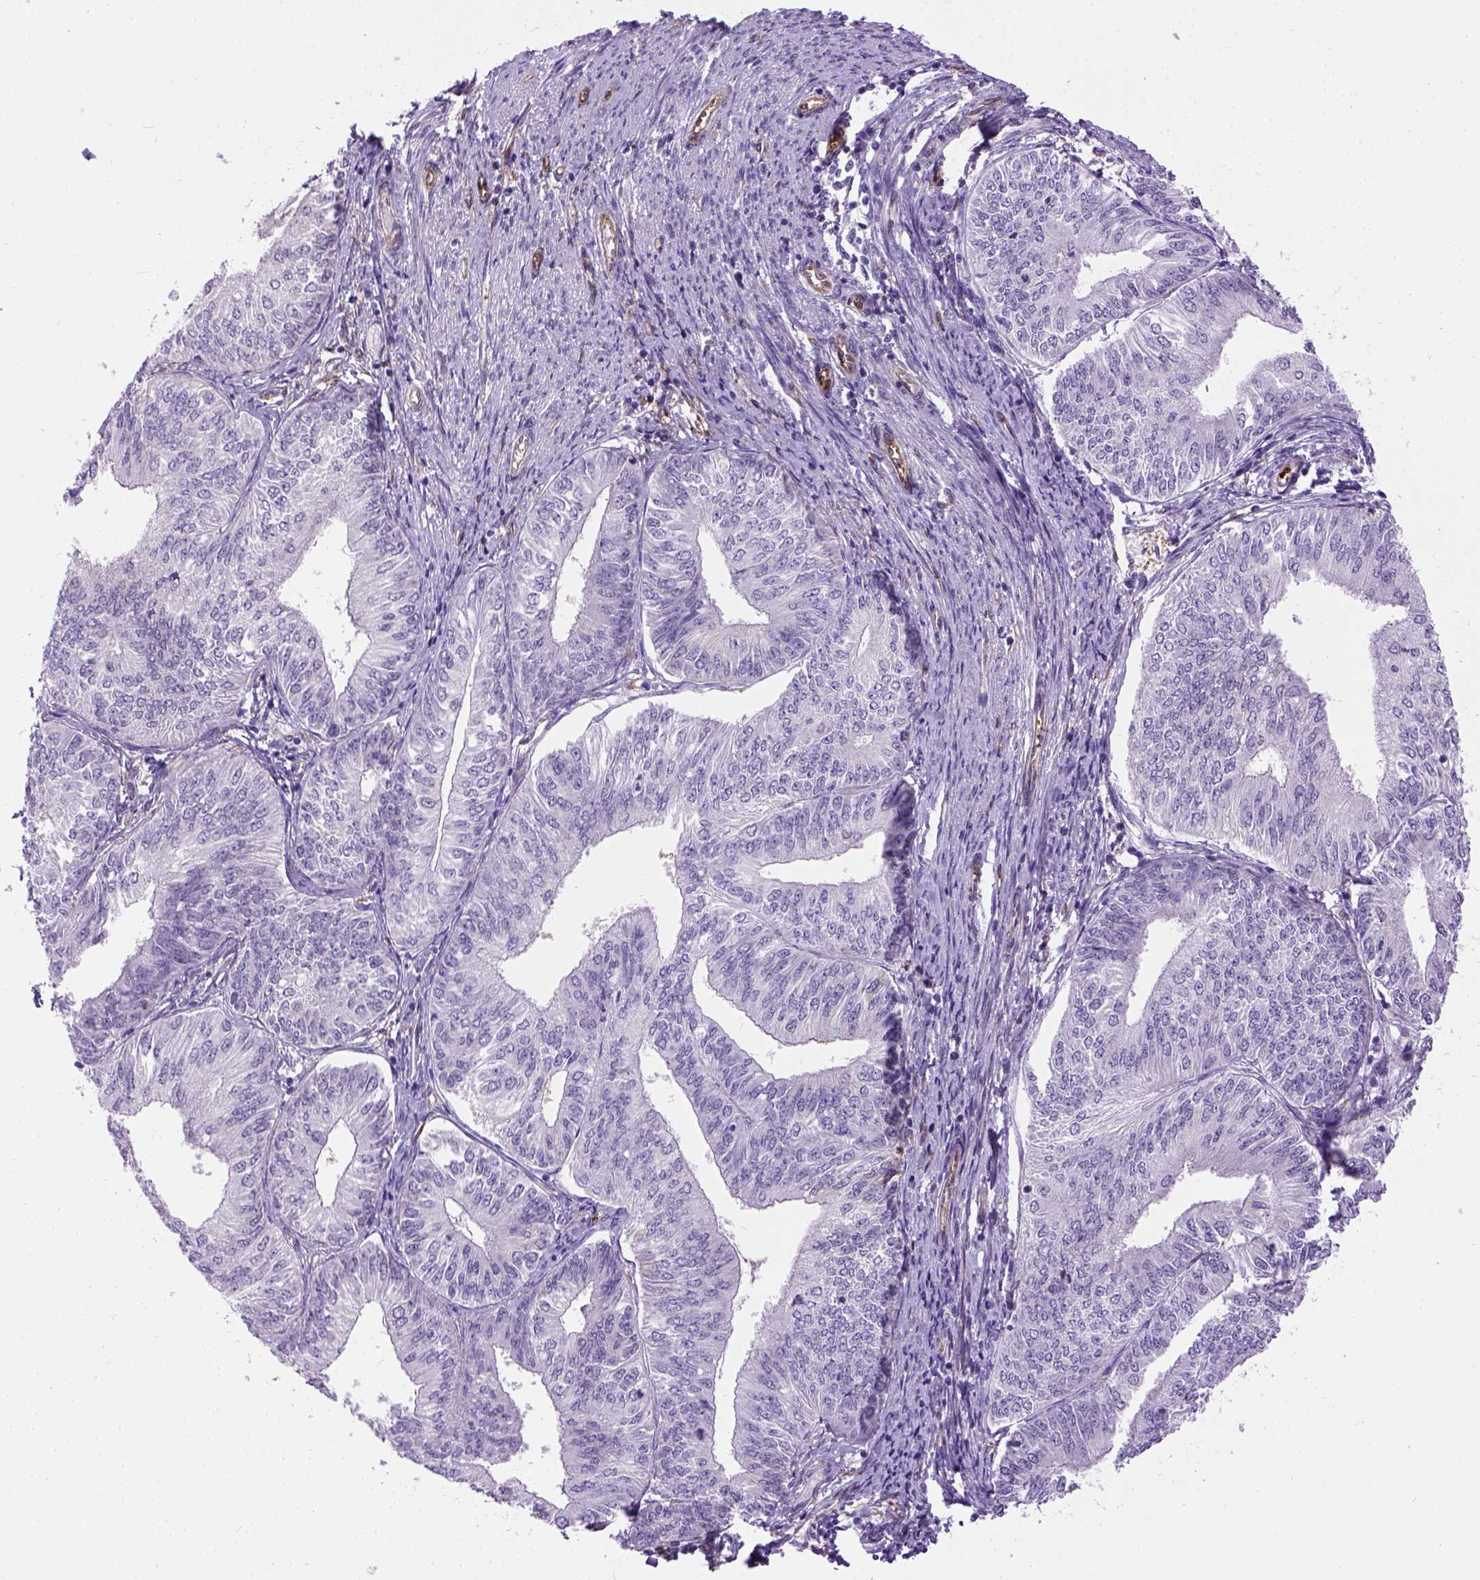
{"staining": {"intensity": "negative", "quantity": "none", "location": "none"}, "tissue": "endometrial cancer", "cell_type": "Tumor cells", "image_type": "cancer", "snomed": [{"axis": "morphology", "description": "Adenocarcinoma, NOS"}, {"axis": "topography", "description": "Endometrium"}], "caption": "Immunohistochemistry image of human endometrial adenocarcinoma stained for a protein (brown), which exhibits no staining in tumor cells. The staining was performed using DAB to visualize the protein expression in brown, while the nuclei were stained in blue with hematoxylin (Magnification: 20x).", "gene": "KAZN", "patient": {"sex": "female", "age": 58}}